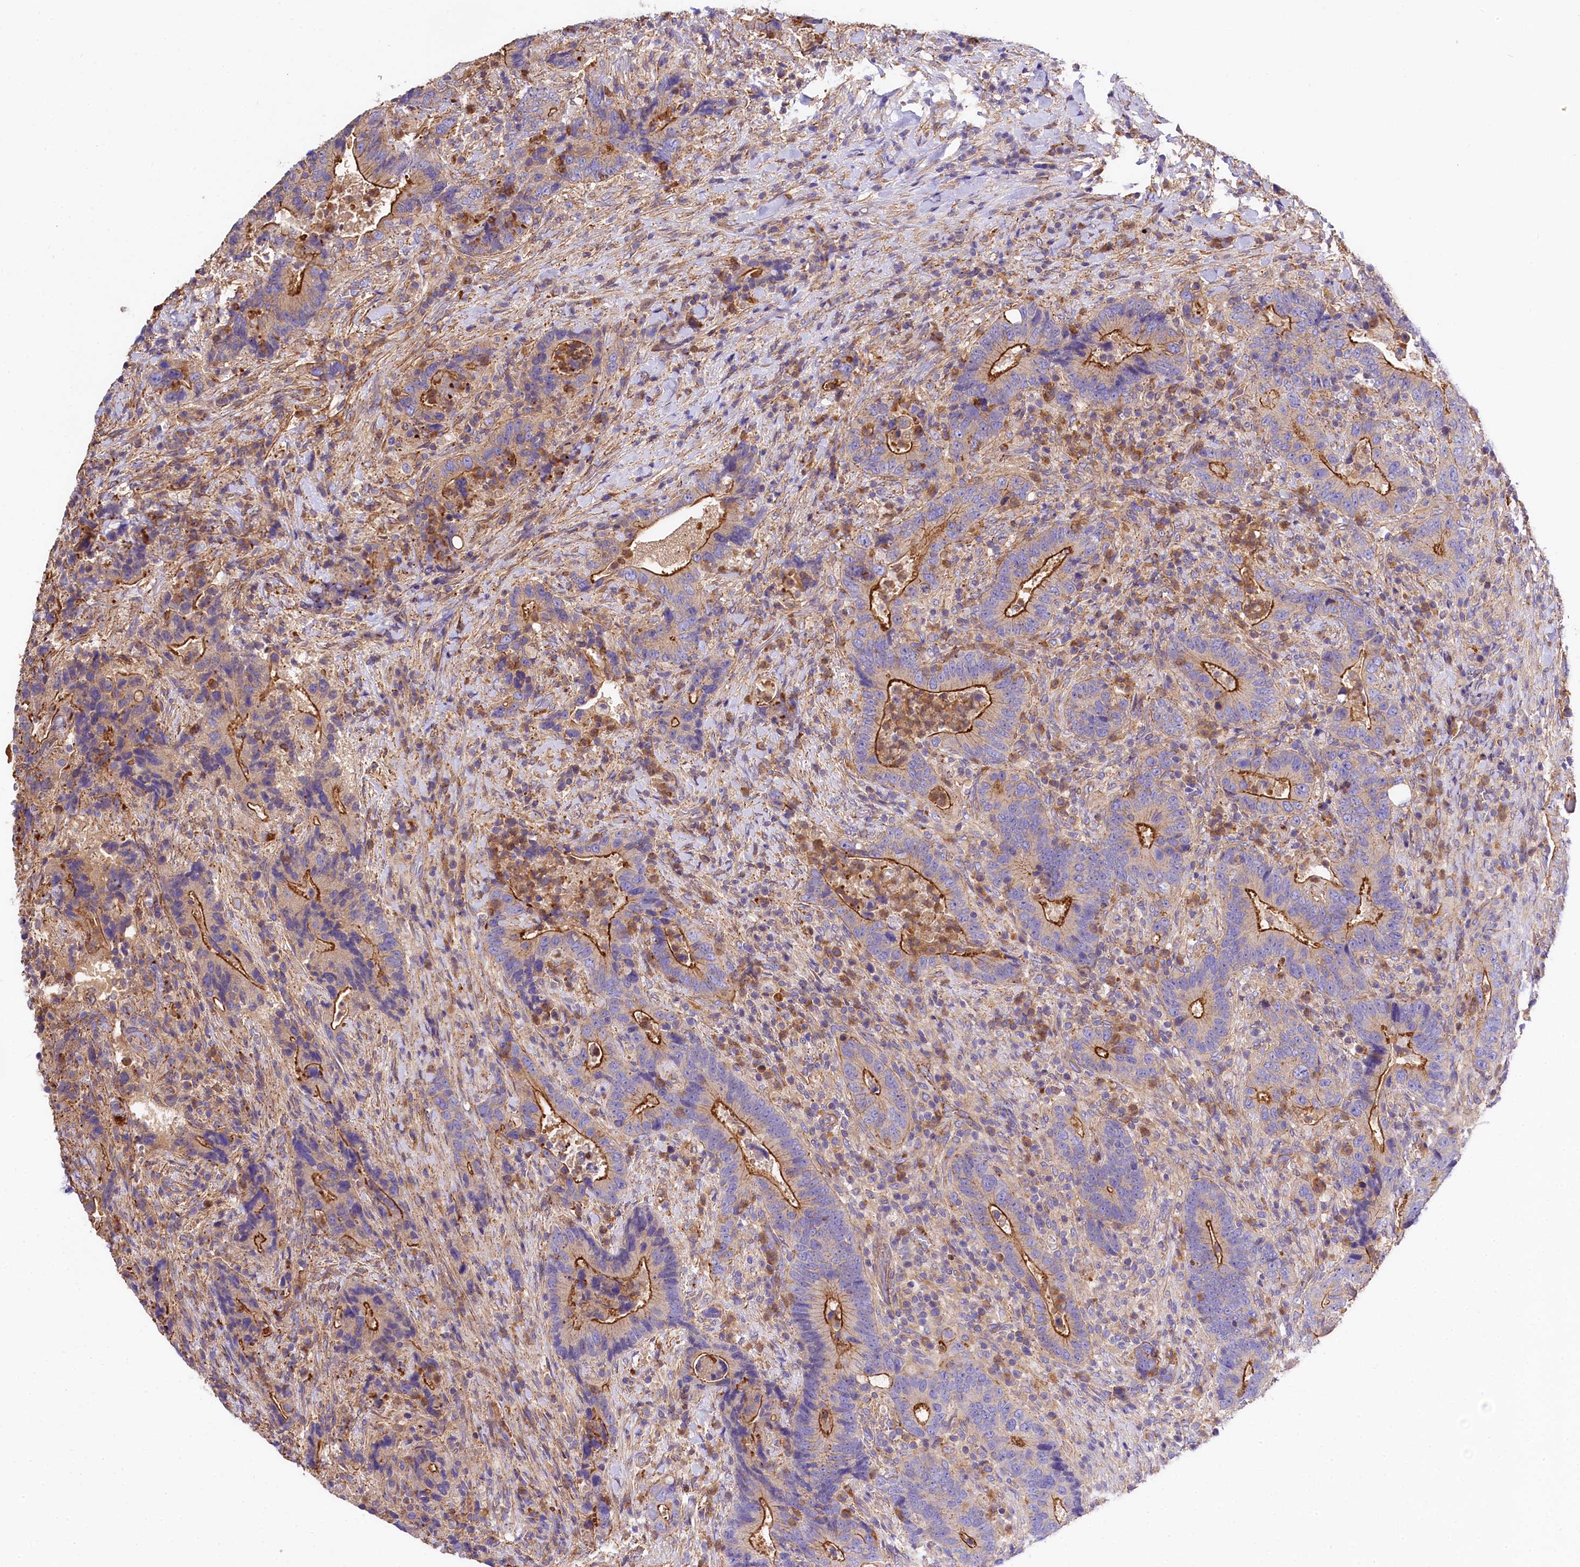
{"staining": {"intensity": "strong", "quantity": "<25%", "location": "cytoplasmic/membranous"}, "tissue": "colorectal cancer", "cell_type": "Tumor cells", "image_type": "cancer", "snomed": [{"axis": "morphology", "description": "Adenocarcinoma, NOS"}, {"axis": "topography", "description": "Colon"}], "caption": "Protein expression analysis of adenocarcinoma (colorectal) shows strong cytoplasmic/membranous positivity in approximately <25% of tumor cells.", "gene": "FCHSD2", "patient": {"sex": "female", "age": 75}}